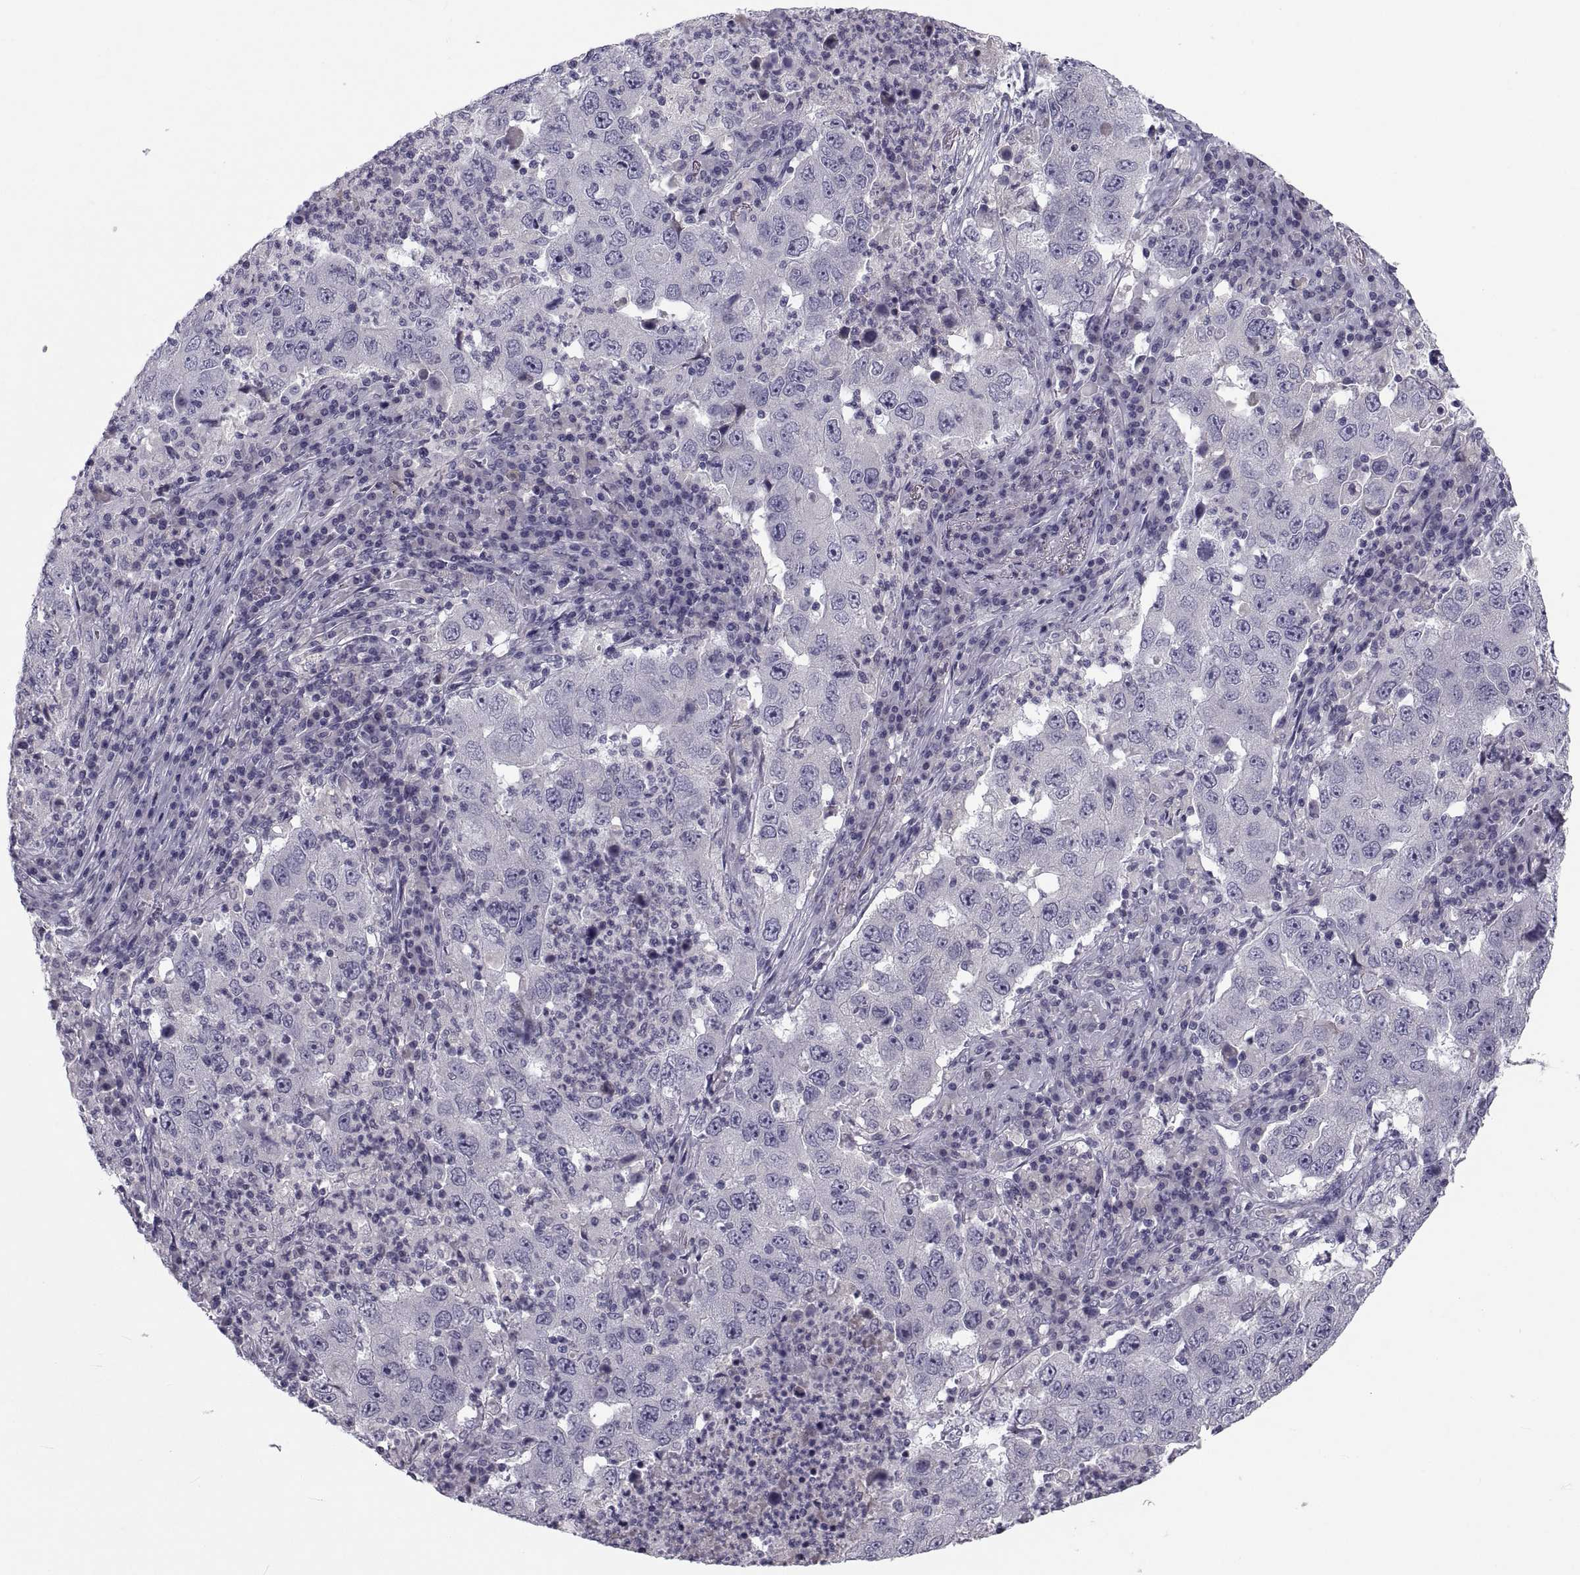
{"staining": {"intensity": "negative", "quantity": "none", "location": "none"}, "tissue": "lung cancer", "cell_type": "Tumor cells", "image_type": "cancer", "snomed": [{"axis": "morphology", "description": "Adenocarcinoma, NOS"}, {"axis": "topography", "description": "Lung"}], "caption": "Immunohistochemical staining of human adenocarcinoma (lung) displays no significant expression in tumor cells.", "gene": "PDZRN4", "patient": {"sex": "male", "age": 73}}